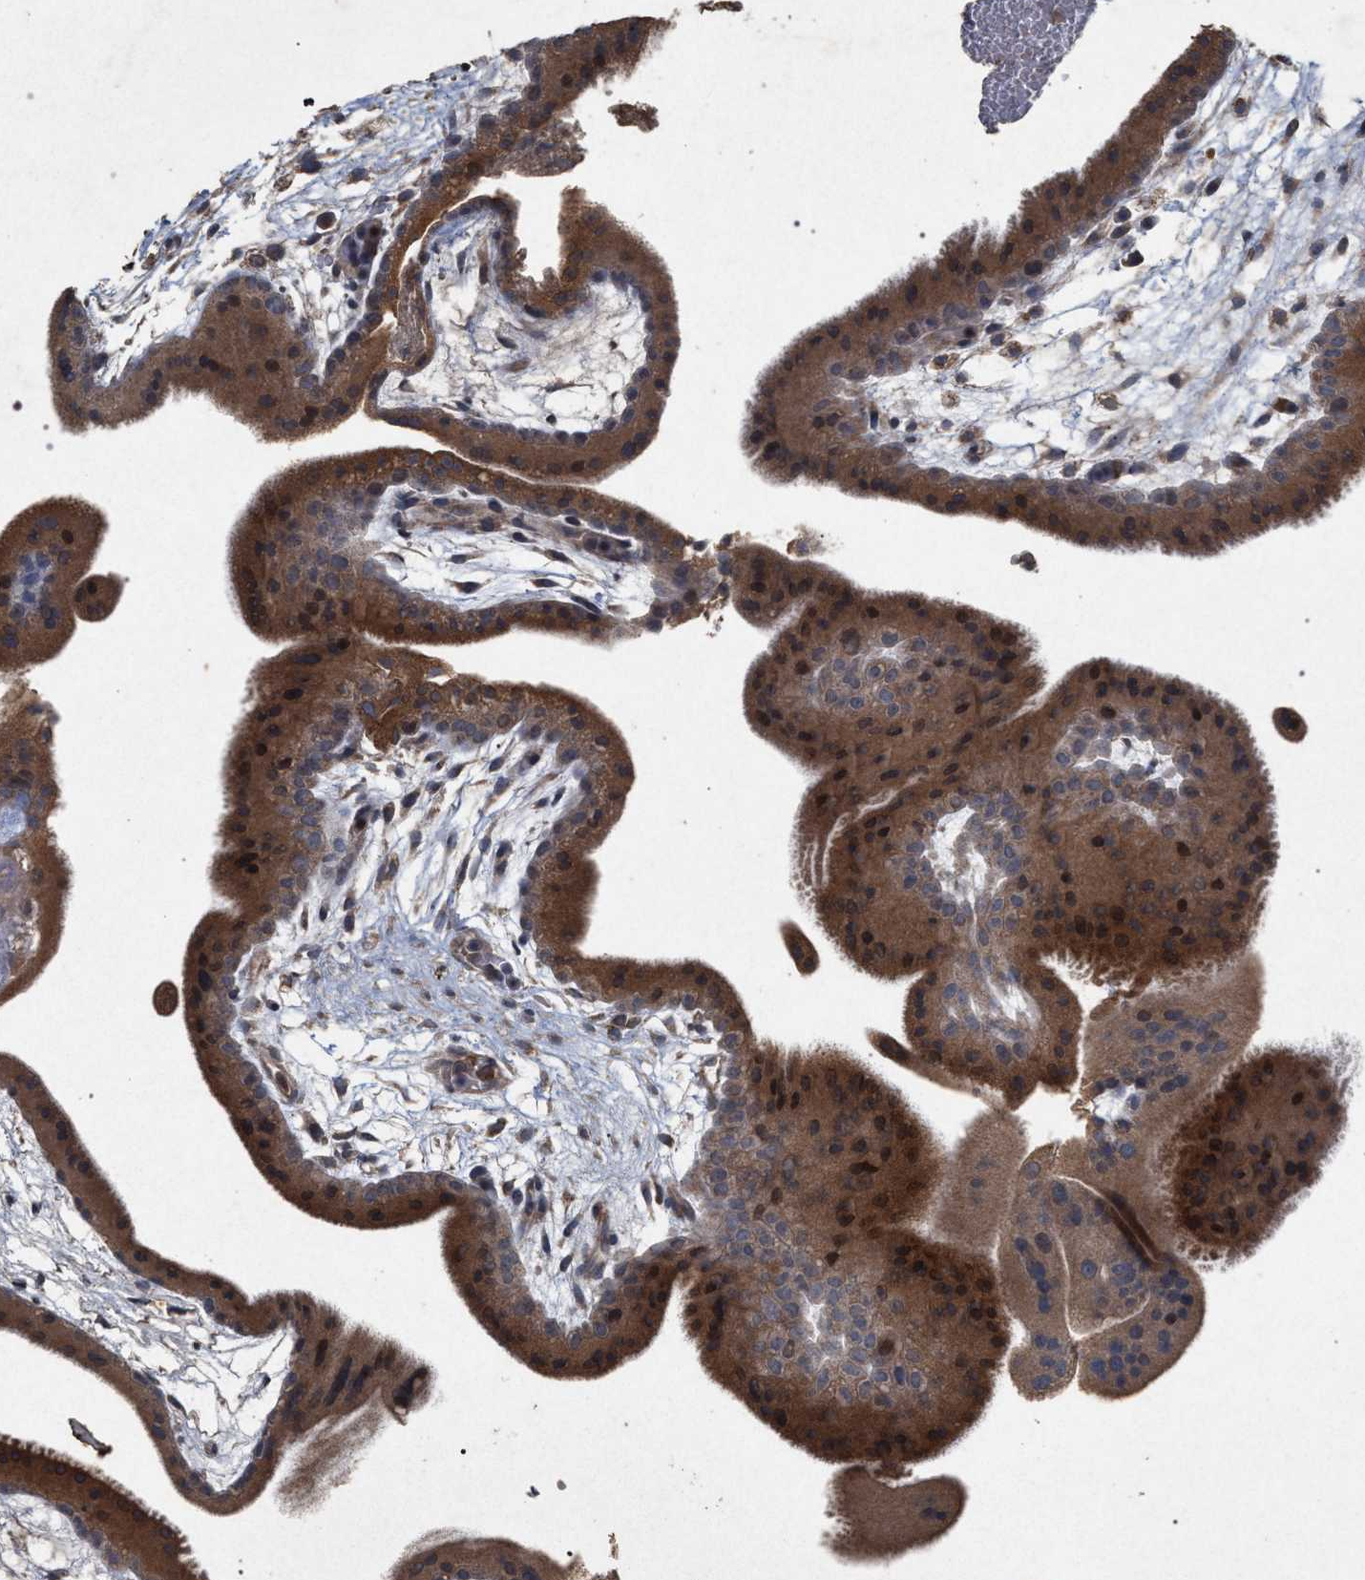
{"staining": {"intensity": "moderate", "quantity": "<25%", "location": "cytoplasmic/membranous"}, "tissue": "placenta", "cell_type": "Decidual cells", "image_type": "normal", "snomed": [{"axis": "morphology", "description": "Normal tissue, NOS"}, {"axis": "topography", "description": "Placenta"}], "caption": "DAB immunohistochemical staining of benign human placenta reveals moderate cytoplasmic/membranous protein positivity in approximately <25% of decidual cells. The protein is stained brown, and the nuclei are stained in blue (DAB IHC with brightfield microscopy, high magnification).", "gene": "PKD2L1", "patient": {"sex": "female", "age": 19}}